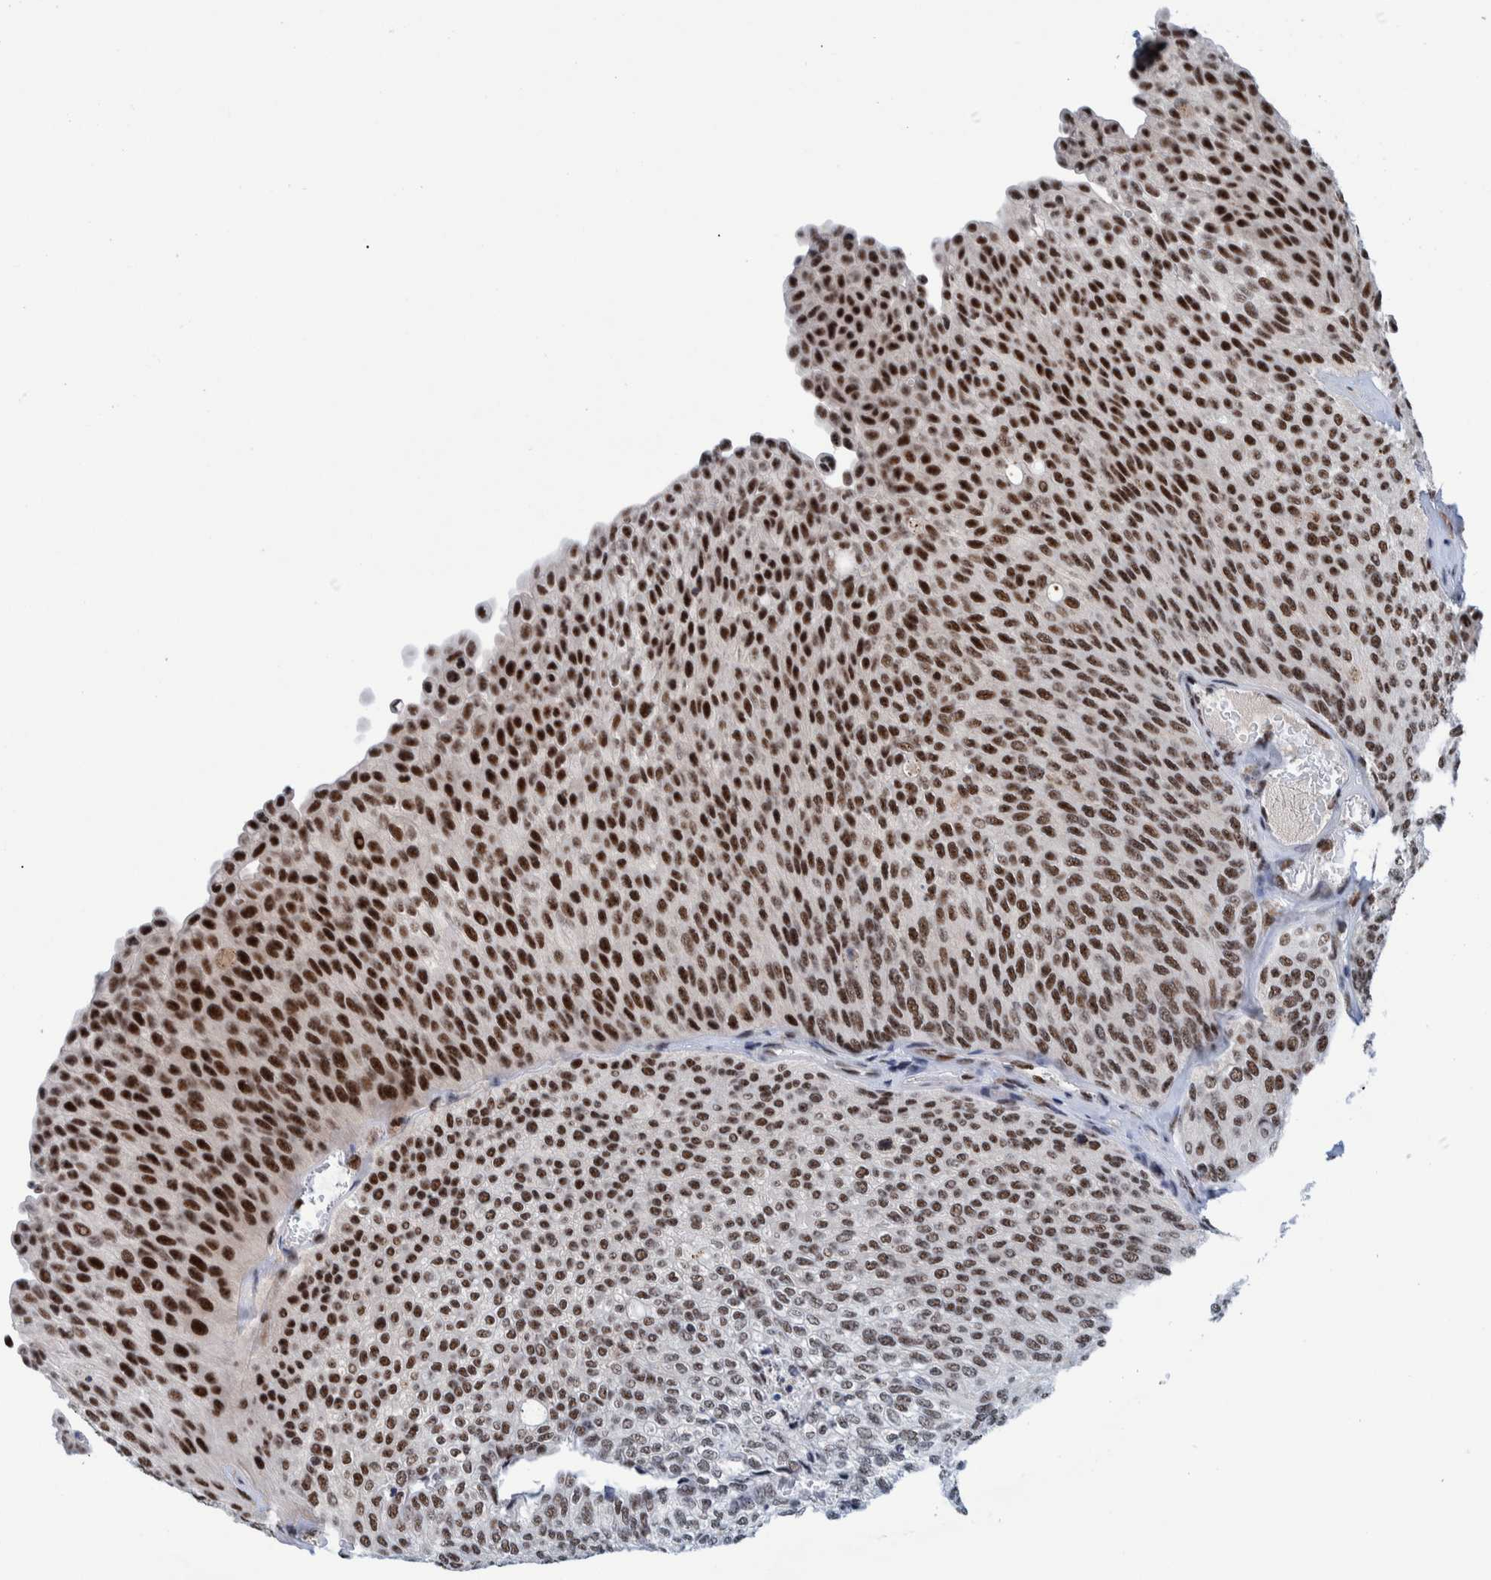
{"staining": {"intensity": "strong", "quantity": "25%-75%", "location": "nuclear"}, "tissue": "urothelial cancer", "cell_type": "Tumor cells", "image_type": "cancer", "snomed": [{"axis": "morphology", "description": "Urothelial carcinoma, Low grade"}, {"axis": "topography", "description": "Urinary bladder"}], "caption": "Protein analysis of low-grade urothelial carcinoma tissue exhibits strong nuclear expression in approximately 25%-75% of tumor cells. The staining was performed using DAB (3,3'-diaminobenzidine), with brown indicating positive protein expression. Nuclei are stained blue with hematoxylin.", "gene": "EFTUD2", "patient": {"sex": "female", "age": 79}}